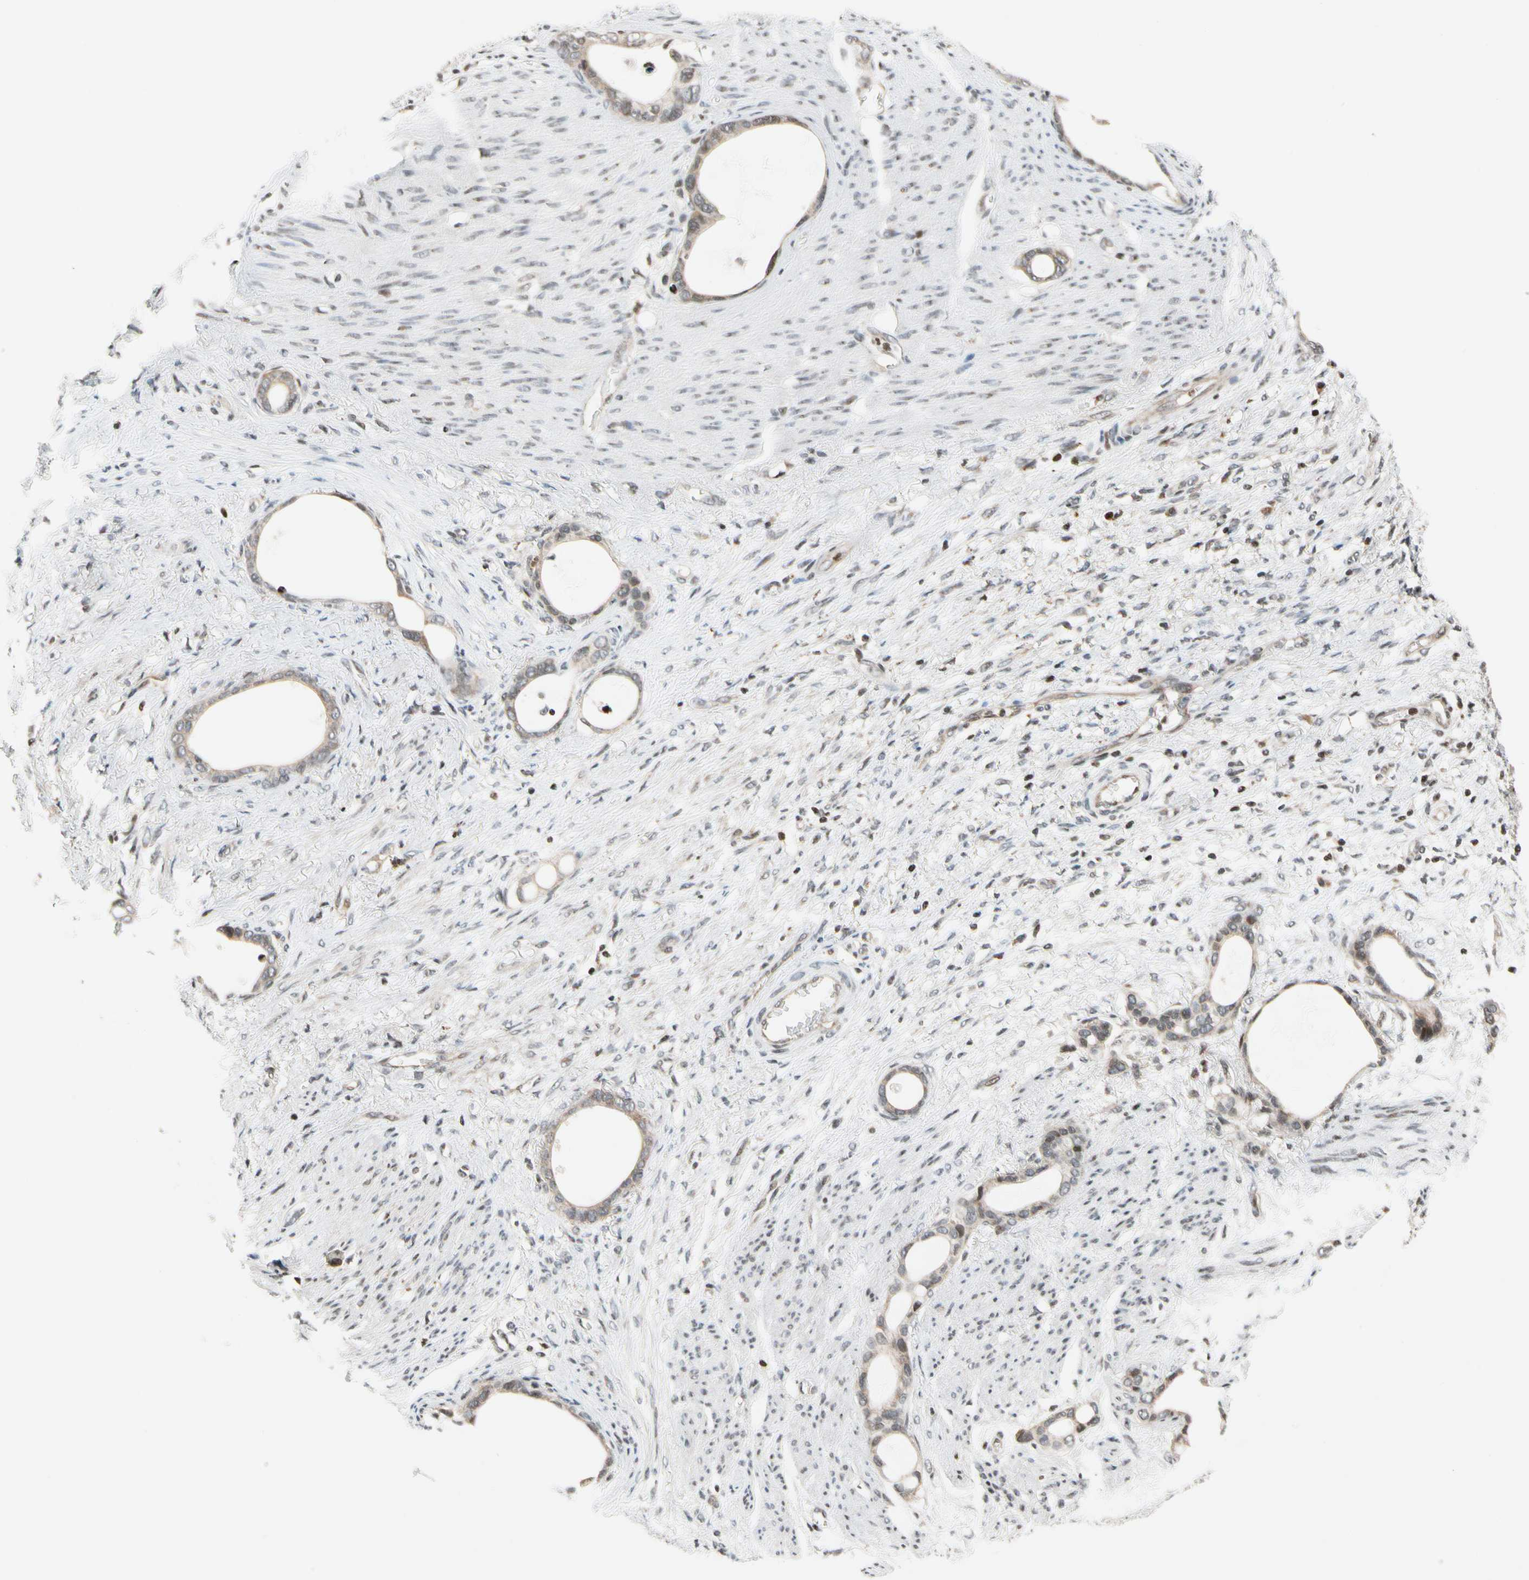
{"staining": {"intensity": "weak", "quantity": ">75%", "location": "cytoplasmic/membranous"}, "tissue": "stomach cancer", "cell_type": "Tumor cells", "image_type": "cancer", "snomed": [{"axis": "morphology", "description": "Adenocarcinoma, NOS"}, {"axis": "topography", "description": "Stomach"}], "caption": "Approximately >75% of tumor cells in stomach cancer show weak cytoplasmic/membranous protein expression as visualized by brown immunohistochemical staining.", "gene": "CDK7", "patient": {"sex": "female", "age": 75}}